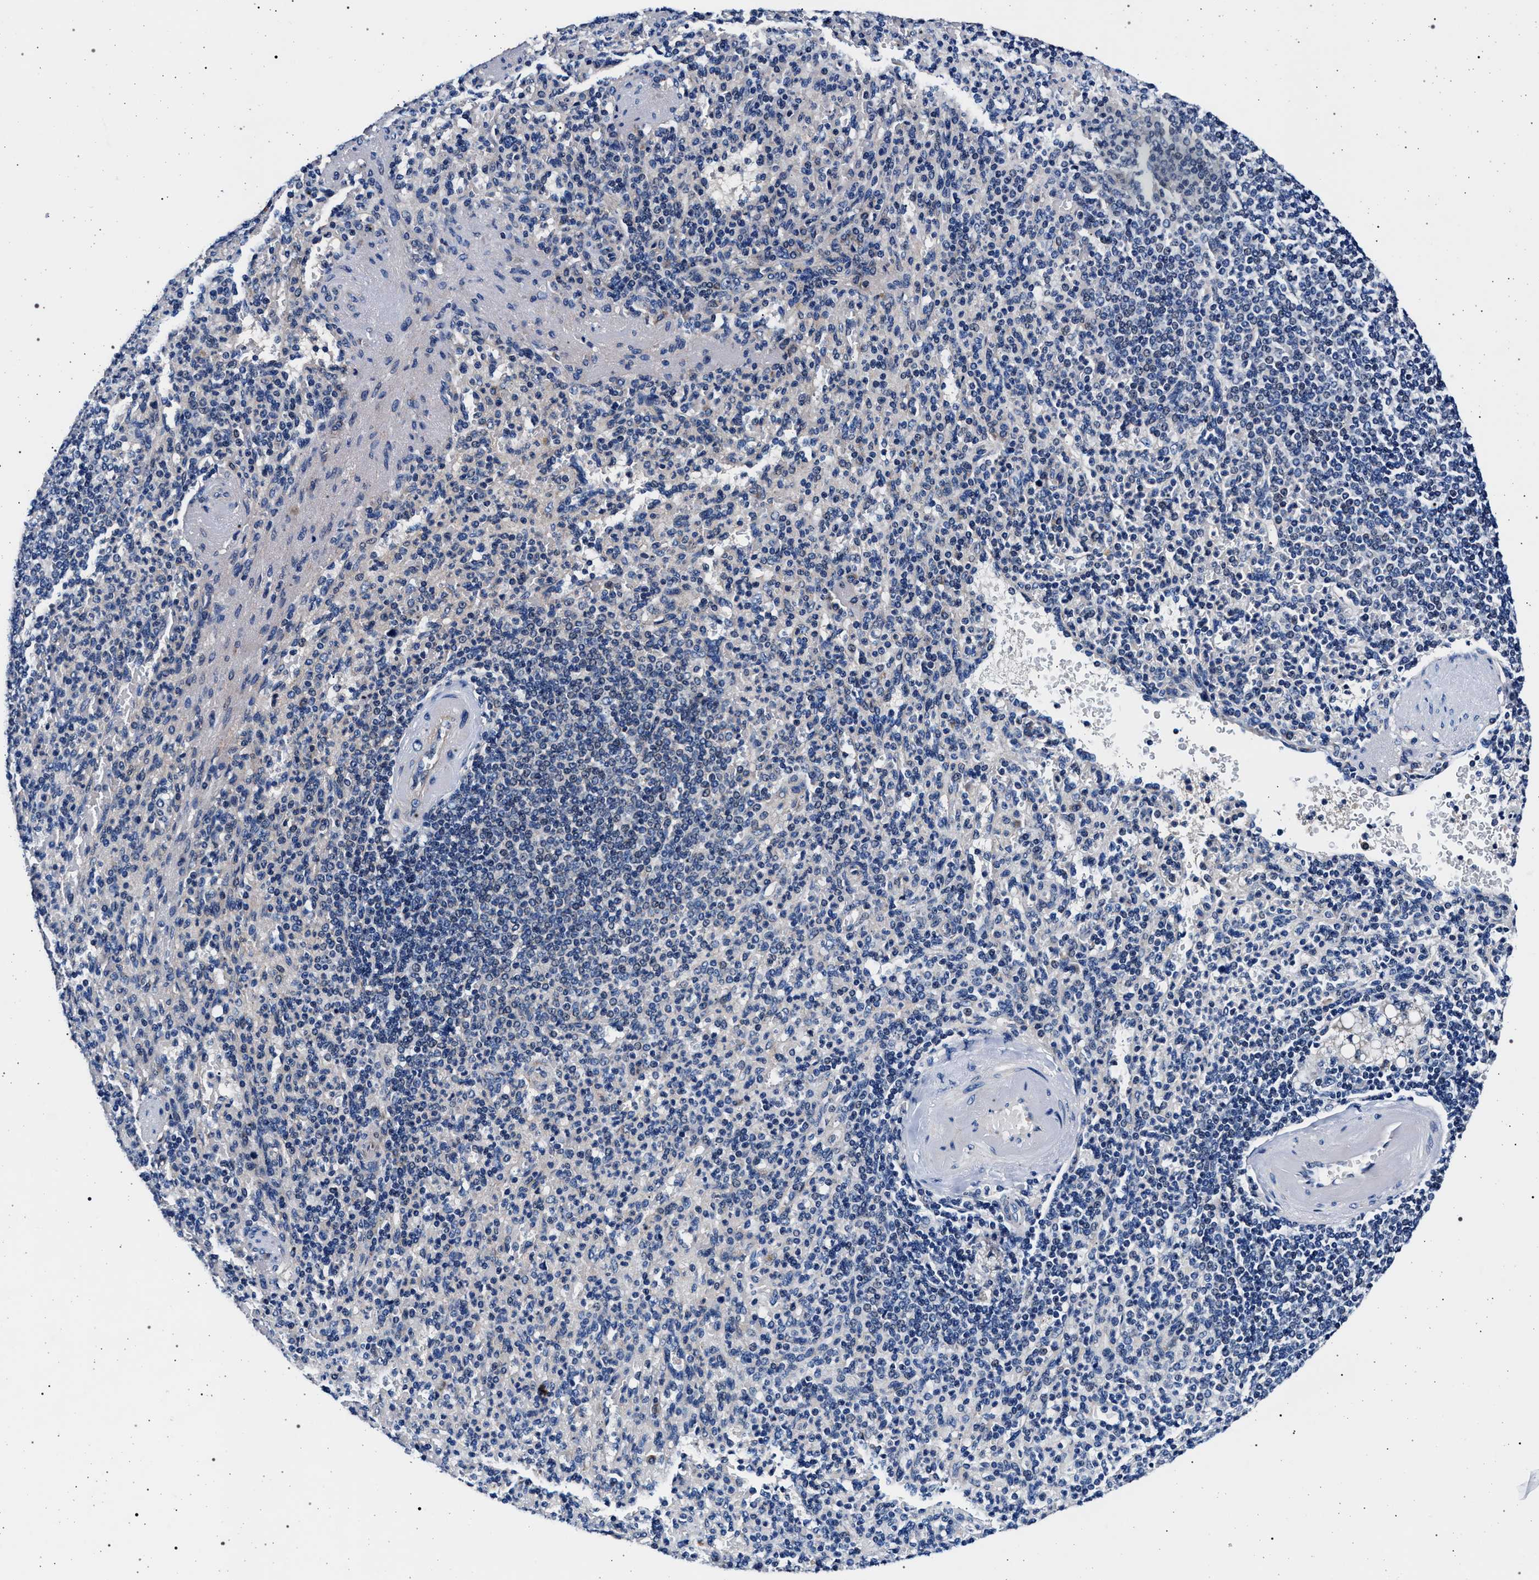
{"staining": {"intensity": "negative", "quantity": "none", "location": "none"}, "tissue": "spleen", "cell_type": "Cells in red pulp", "image_type": "normal", "snomed": [{"axis": "morphology", "description": "Normal tissue, NOS"}, {"axis": "topography", "description": "Spleen"}], "caption": "IHC of normal spleen reveals no expression in cells in red pulp.", "gene": "MAP3K2", "patient": {"sex": "female", "age": 74}}